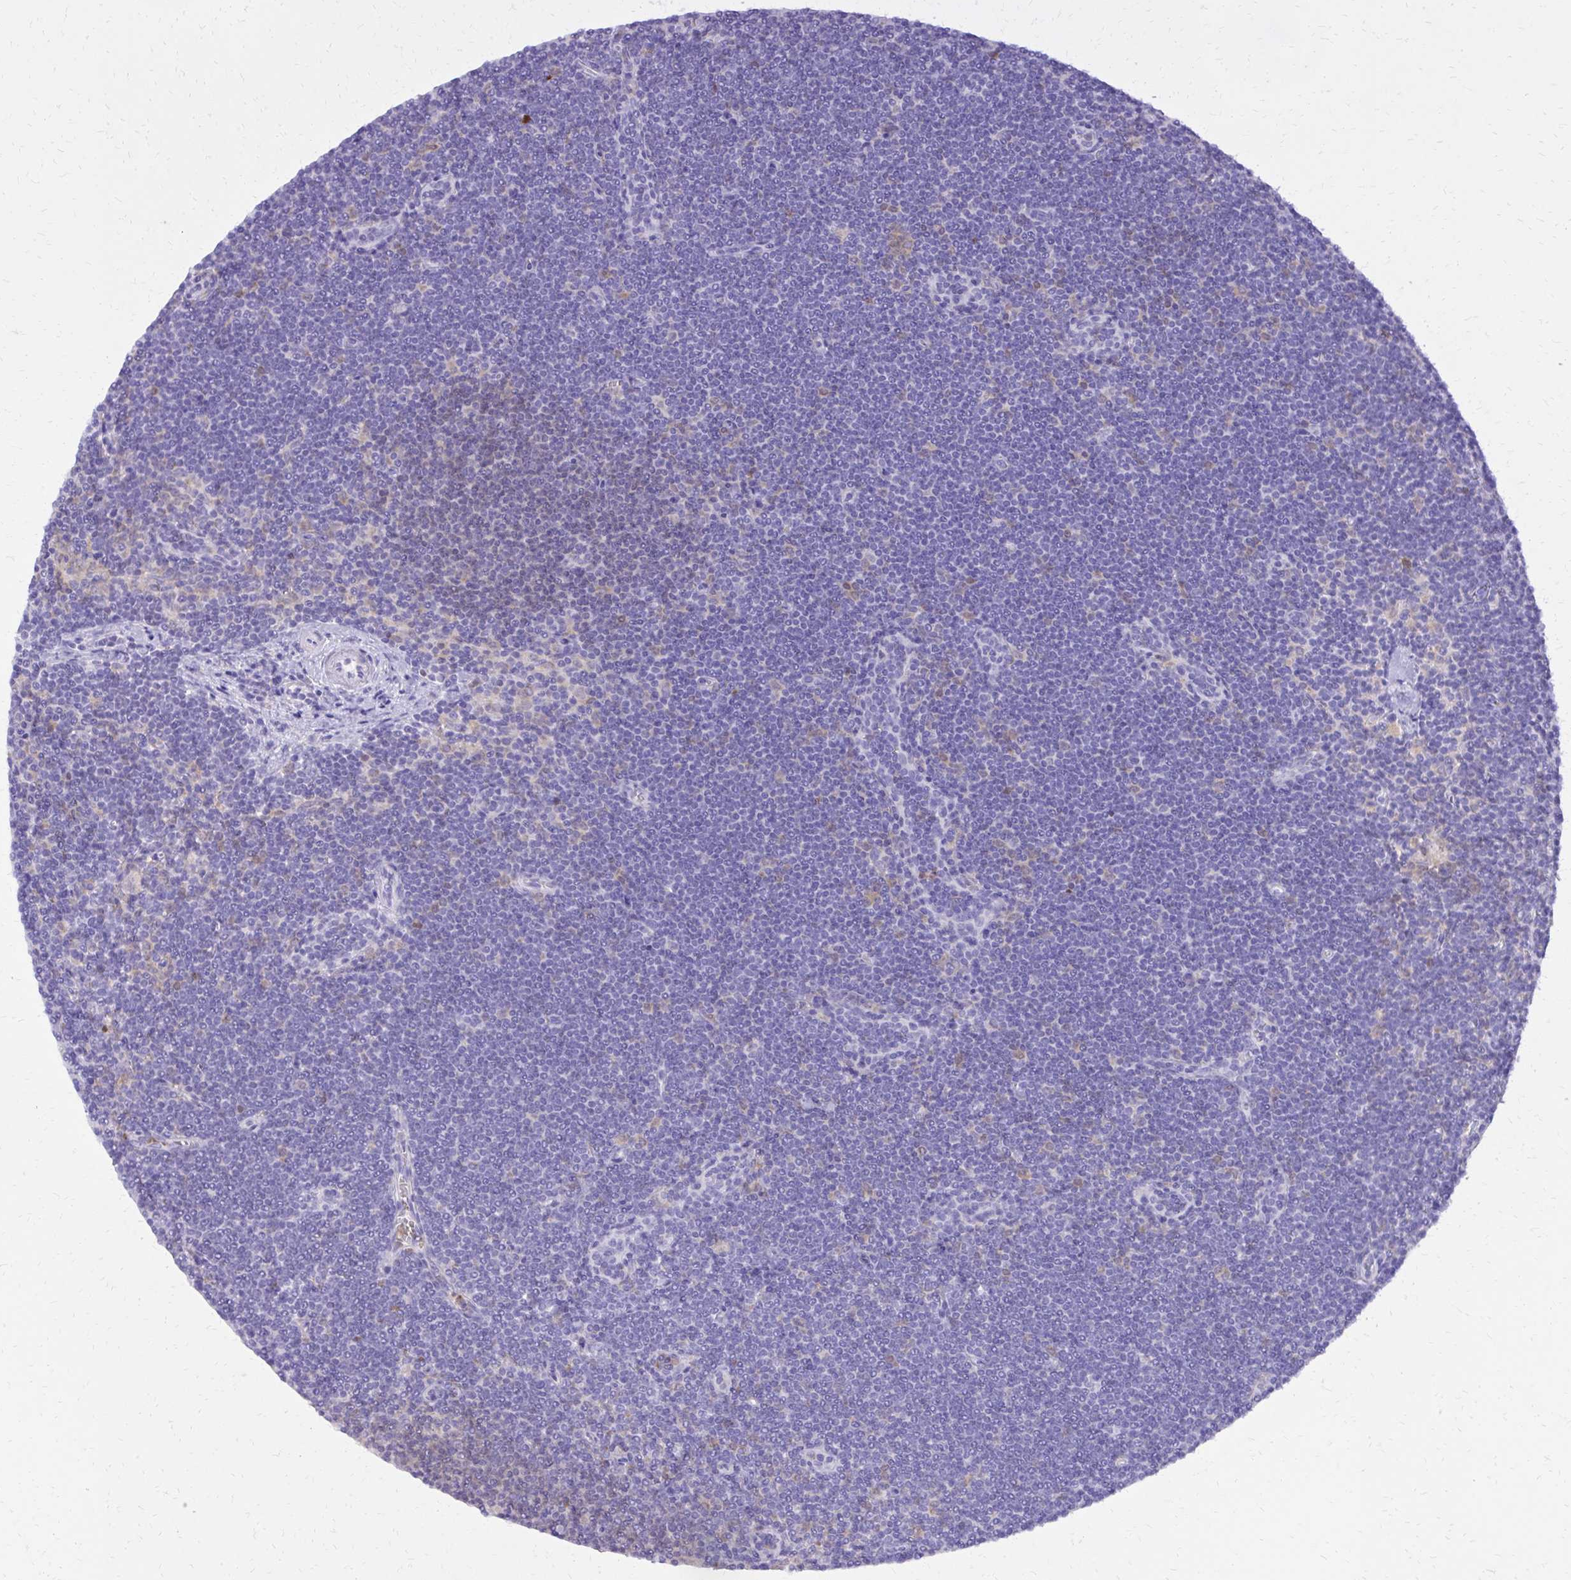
{"staining": {"intensity": "negative", "quantity": "none", "location": "none"}, "tissue": "lymphoma", "cell_type": "Tumor cells", "image_type": "cancer", "snomed": [{"axis": "morphology", "description": "Malignant lymphoma, non-Hodgkin's type, Low grade"}, {"axis": "topography", "description": "Lymph node"}], "caption": "Tumor cells show no significant staining in lymphoma.", "gene": "CAT", "patient": {"sex": "female", "age": 73}}